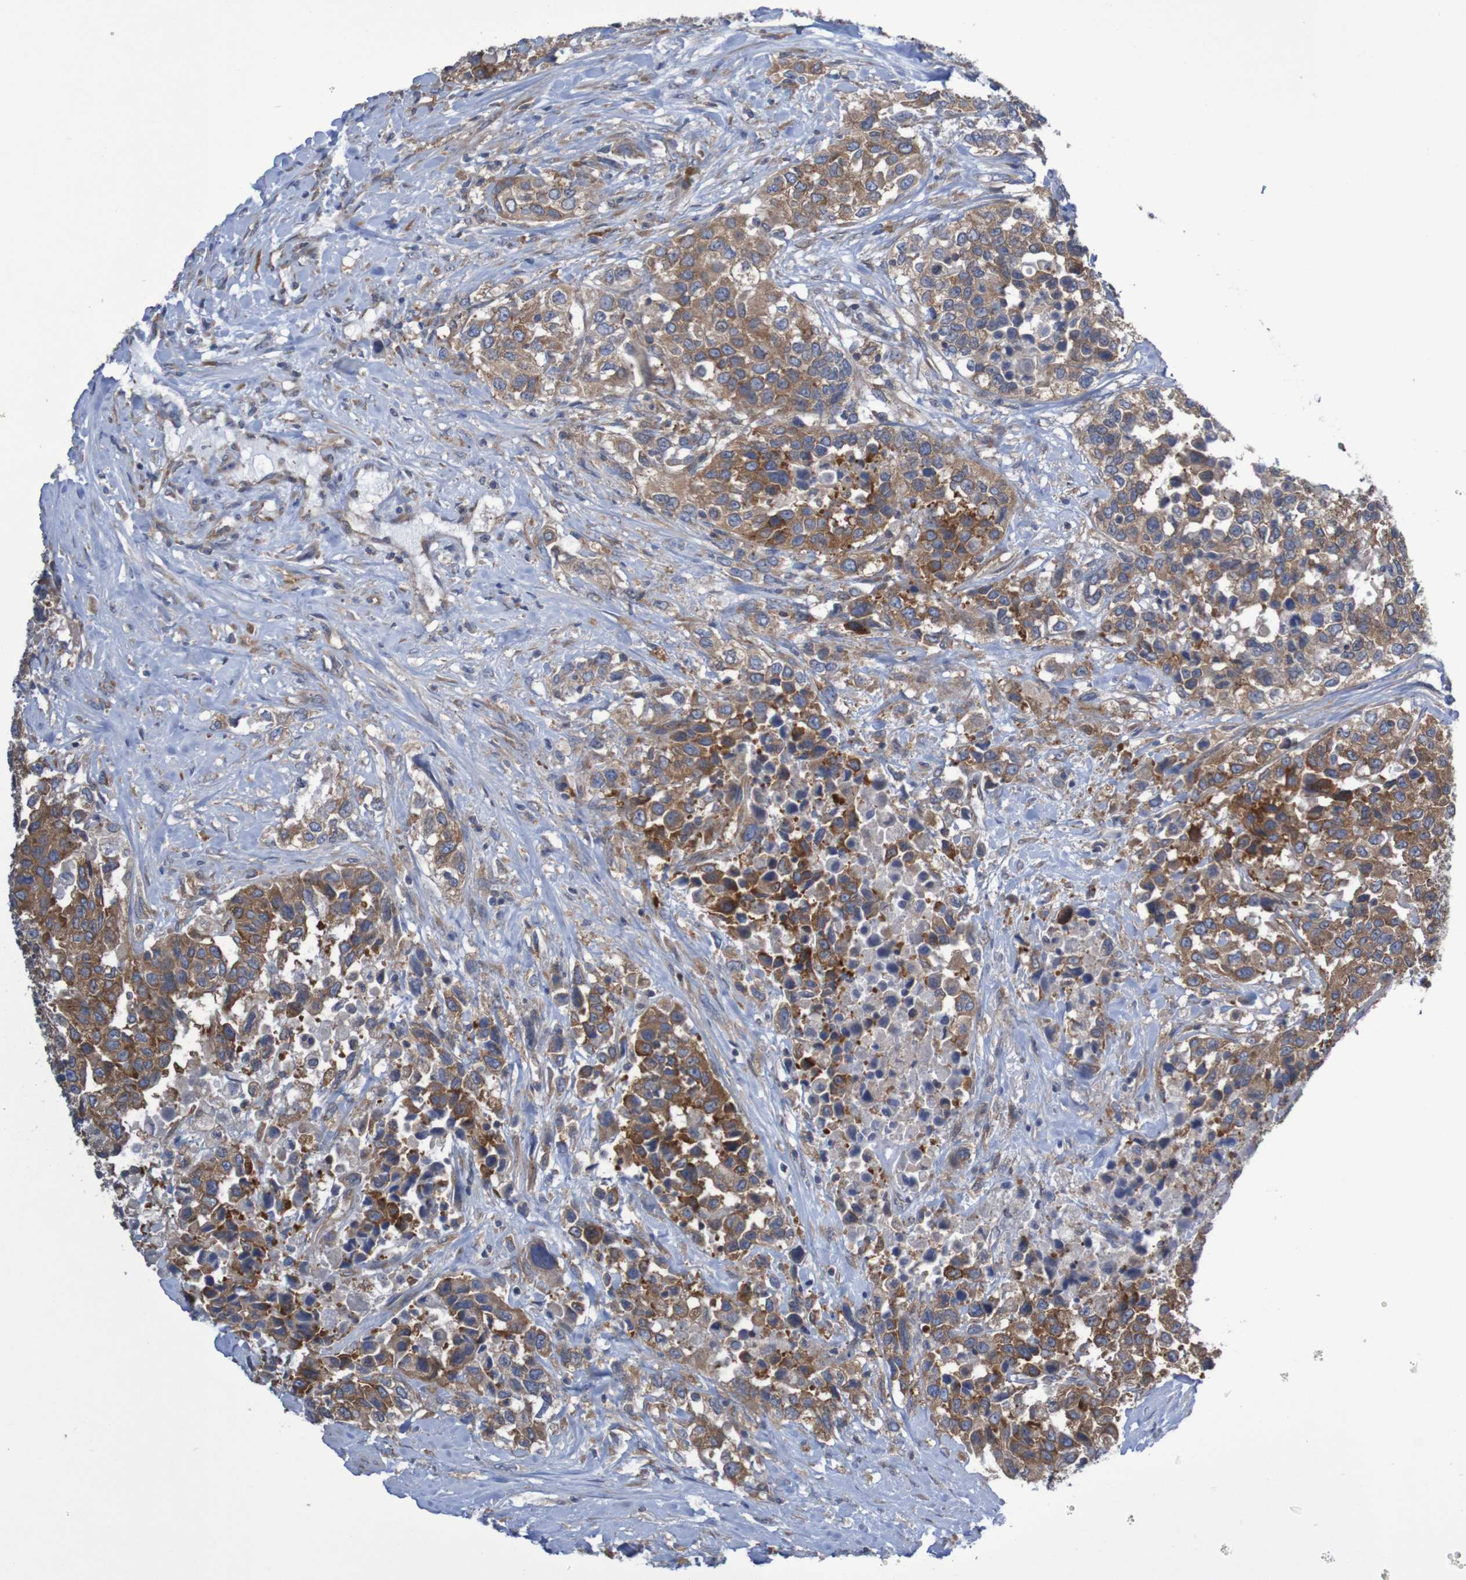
{"staining": {"intensity": "moderate", "quantity": ">75%", "location": "cytoplasmic/membranous"}, "tissue": "urothelial cancer", "cell_type": "Tumor cells", "image_type": "cancer", "snomed": [{"axis": "morphology", "description": "Urothelial carcinoma, High grade"}, {"axis": "topography", "description": "Urinary bladder"}], "caption": "There is medium levels of moderate cytoplasmic/membranous expression in tumor cells of urothelial carcinoma (high-grade), as demonstrated by immunohistochemical staining (brown color).", "gene": "LRRC47", "patient": {"sex": "female", "age": 80}}